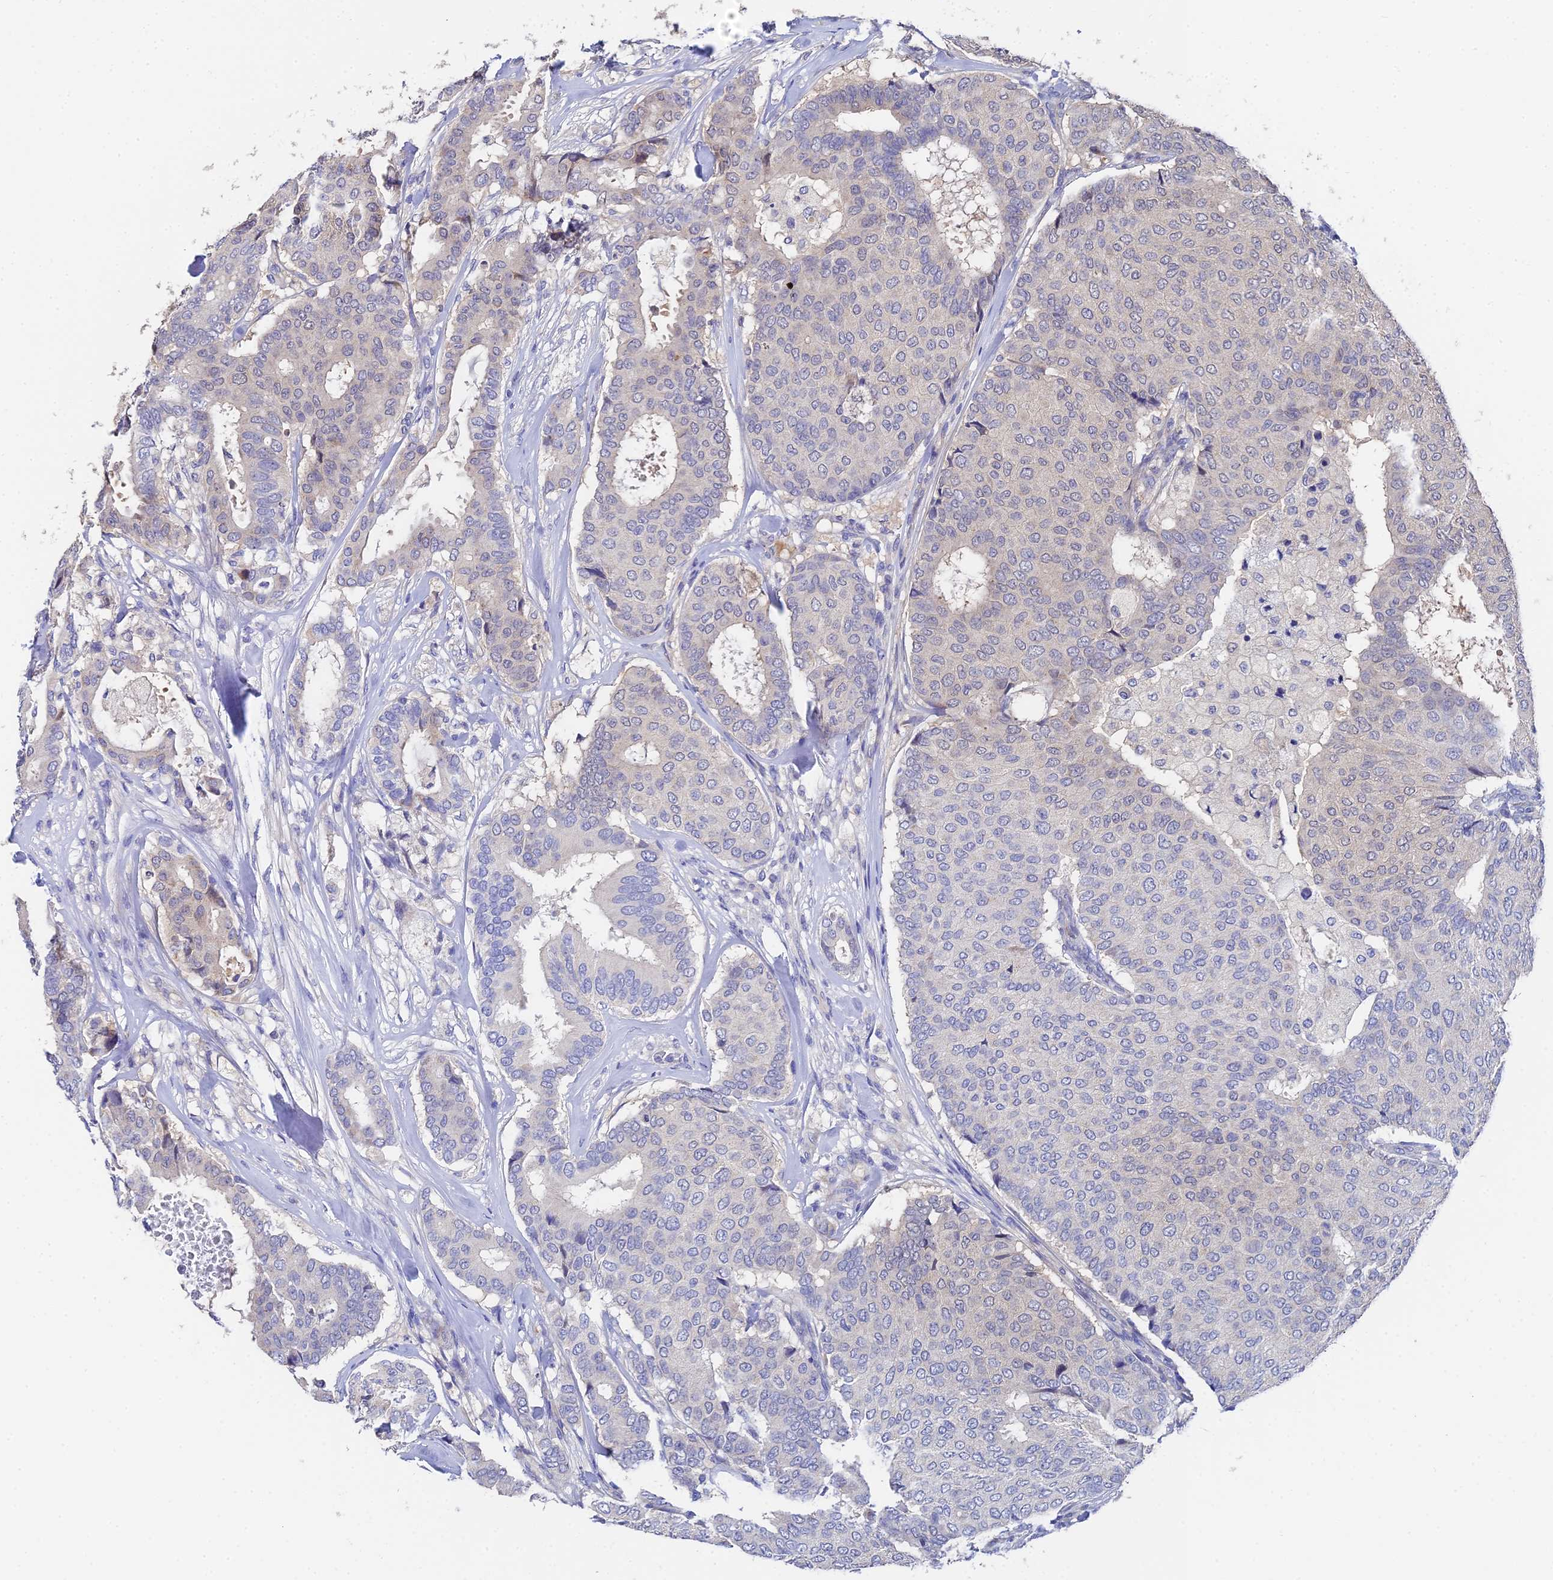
{"staining": {"intensity": "negative", "quantity": "none", "location": "none"}, "tissue": "breast cancer", "cell_type": "Tumor cells", "image_type": "cancer", "snomed": [{"axis": "morphology", "description": "Duct carcinoma"}, {"axis": "topography", "description": "Breast"}], "caption": "Immunohistochemistry micrograph of breast cancer (infiltrating ductal carcinoma) stained for a protein (brown), which reveals no staining in tumor cells.", "gene": "UBE2L3", "patient": {"sex": "female", "age": 75}}